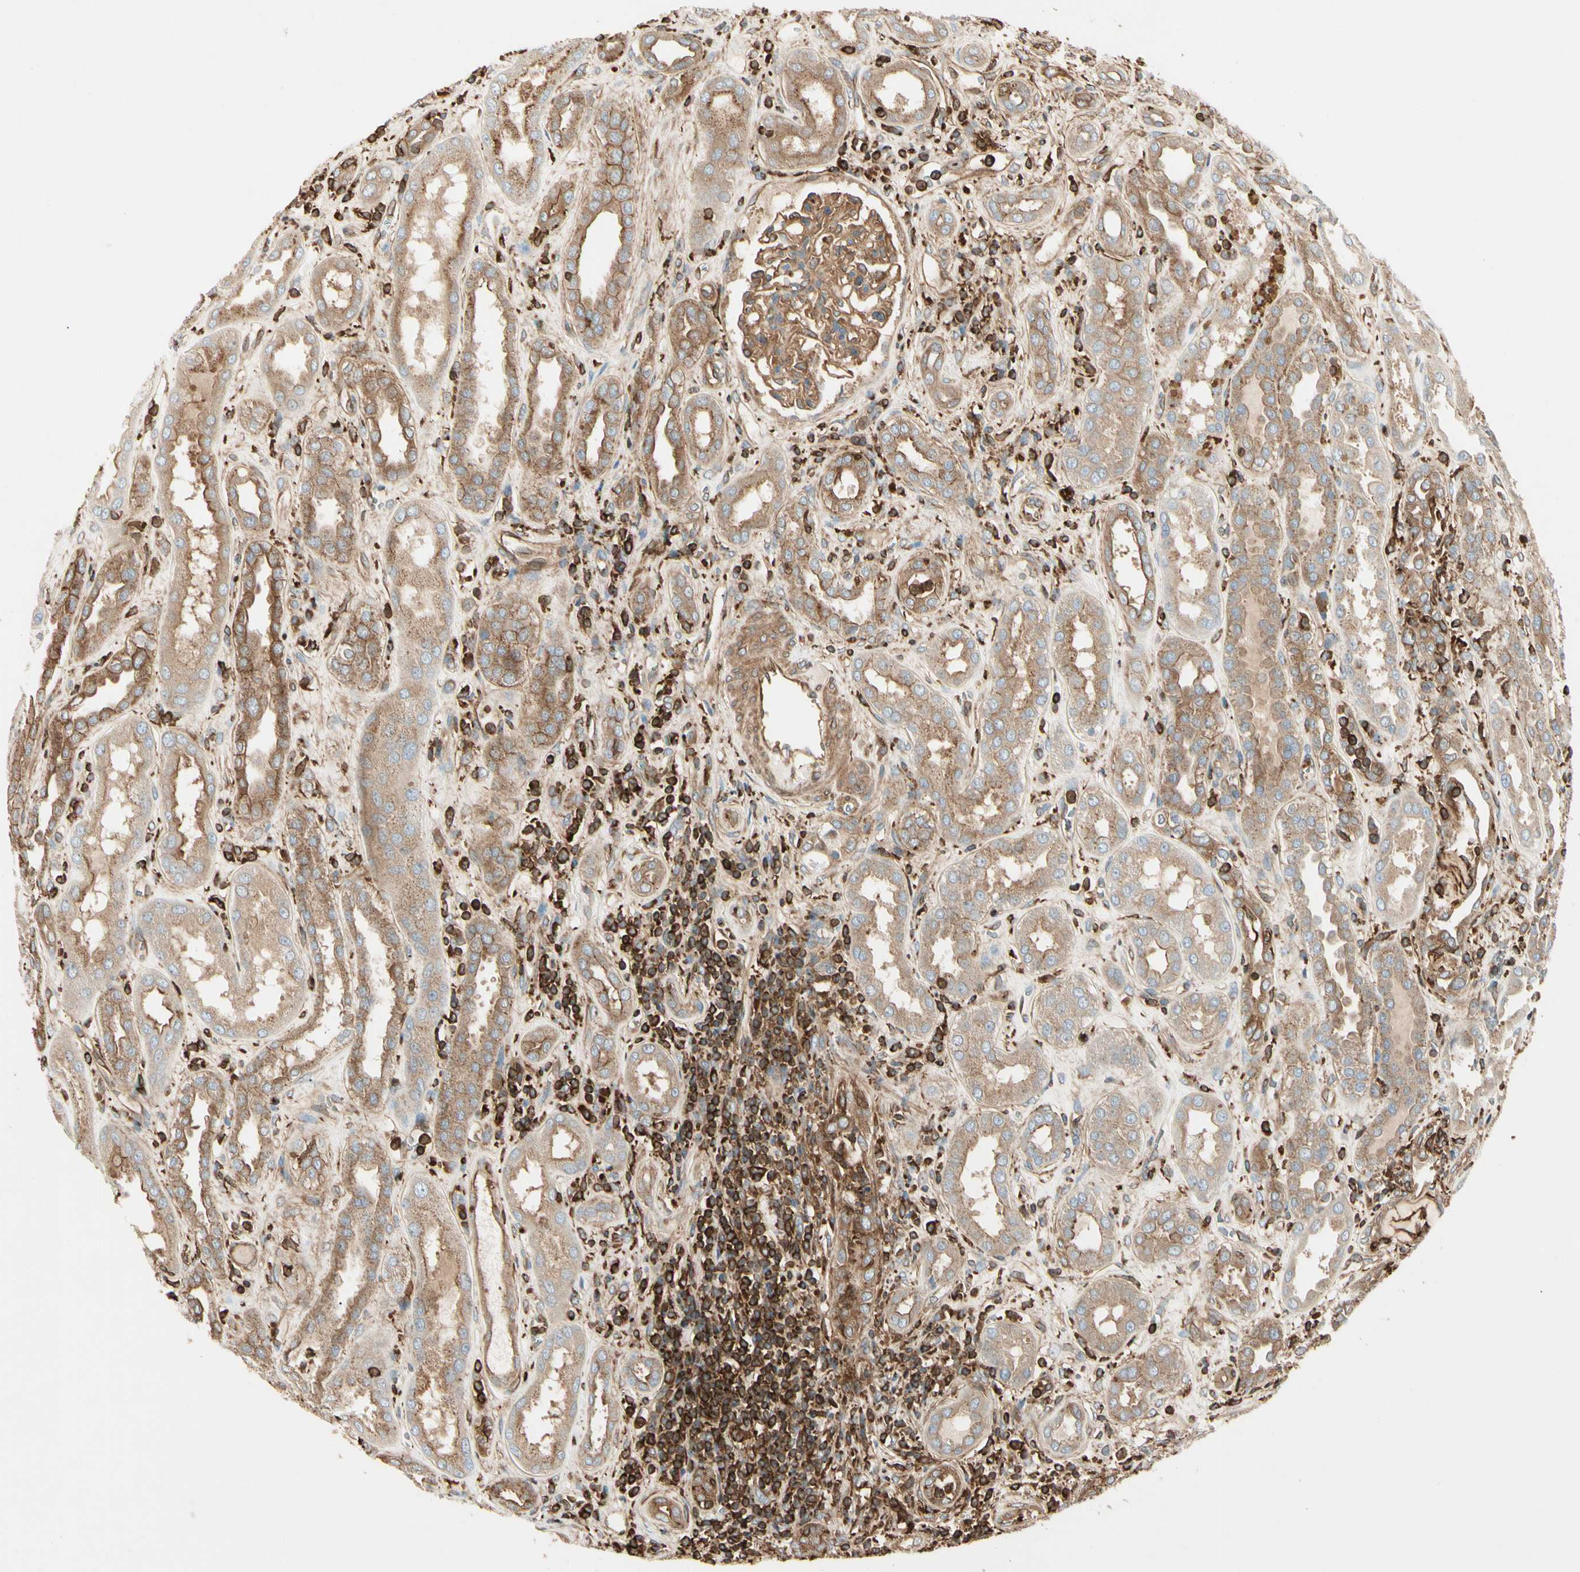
{"staining": {"intensity": "moderate", "quantity": ">75%", "location": "cytoplasmic/membranous"}, "tissue": "kidney", "cell_type": "Cells in glomeruli", "image_type": "normal", "snomed": [{"axis": "morphology", "description": "Normal tissue, NOS"}, {"axis": "topography", "description": "Kidney"}], "caption": "Immunohistochemistry (IHC) photomicrograph of normal kidney: human kidney stained using immunohistochemistry (IHC) reveals medium levels of moderate protein expression localized specifically in the cytoplasmic/membranous of cells in glomeruli, appearing as a cytoplasmic/membranous brown color.", "gene": "ARPC2", "patient": {"sex": "male", "age": 59}}